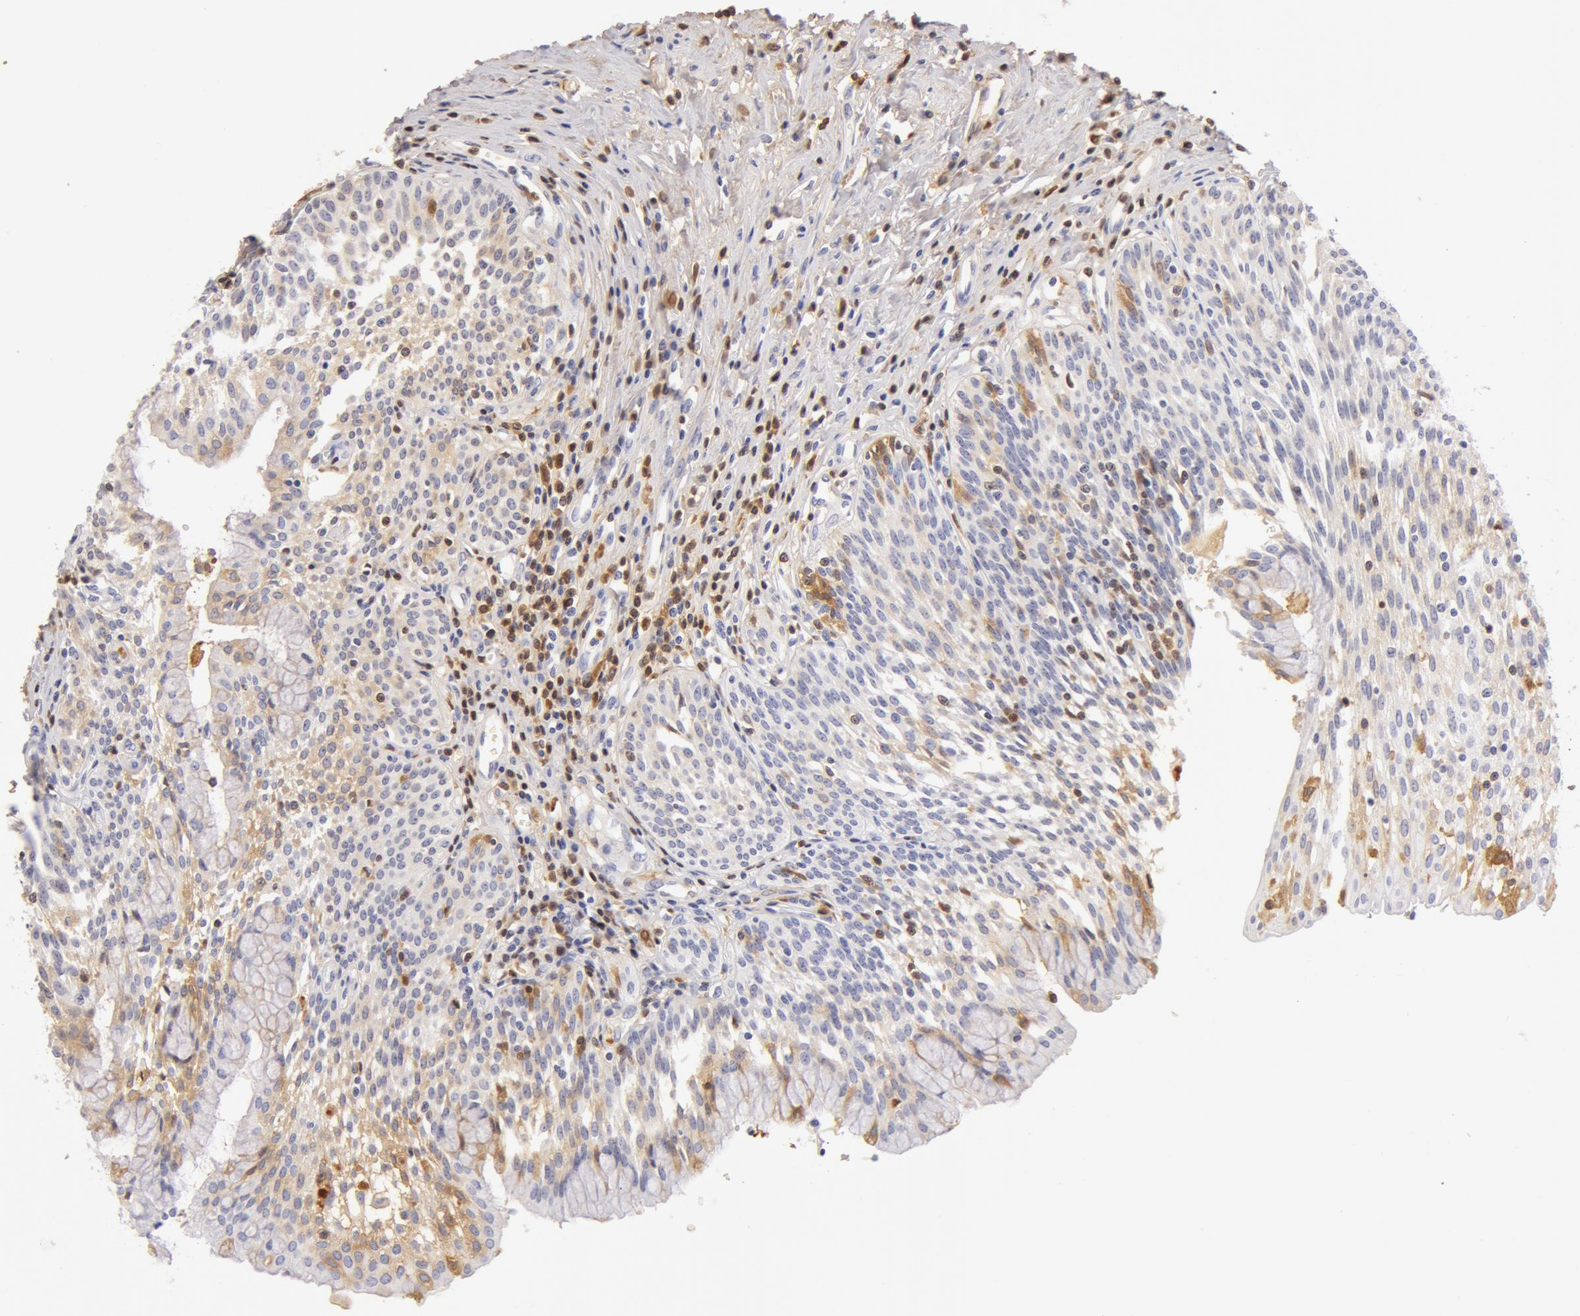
{"staining": {"intensity": "negative", "quantity": "none", "location": "none"}, "tissue": "urinary bladder", "cell_type": "Urothelial cells", "image_type": "normal", "snomed": [{"axis": "morphology", "description": "Normal tissue, NOS"}, {"axis": "topography", "description": "Urinary bladder"}], "caption": "Urothelial cells show no significant expression in unremarkable urinary bladder. The staining is performed using DAB brown chromogen with nuclei counter-stained in using hematoxylin.", "gene": "AHSG", "patient": {"sex": "female", "age": 39}}